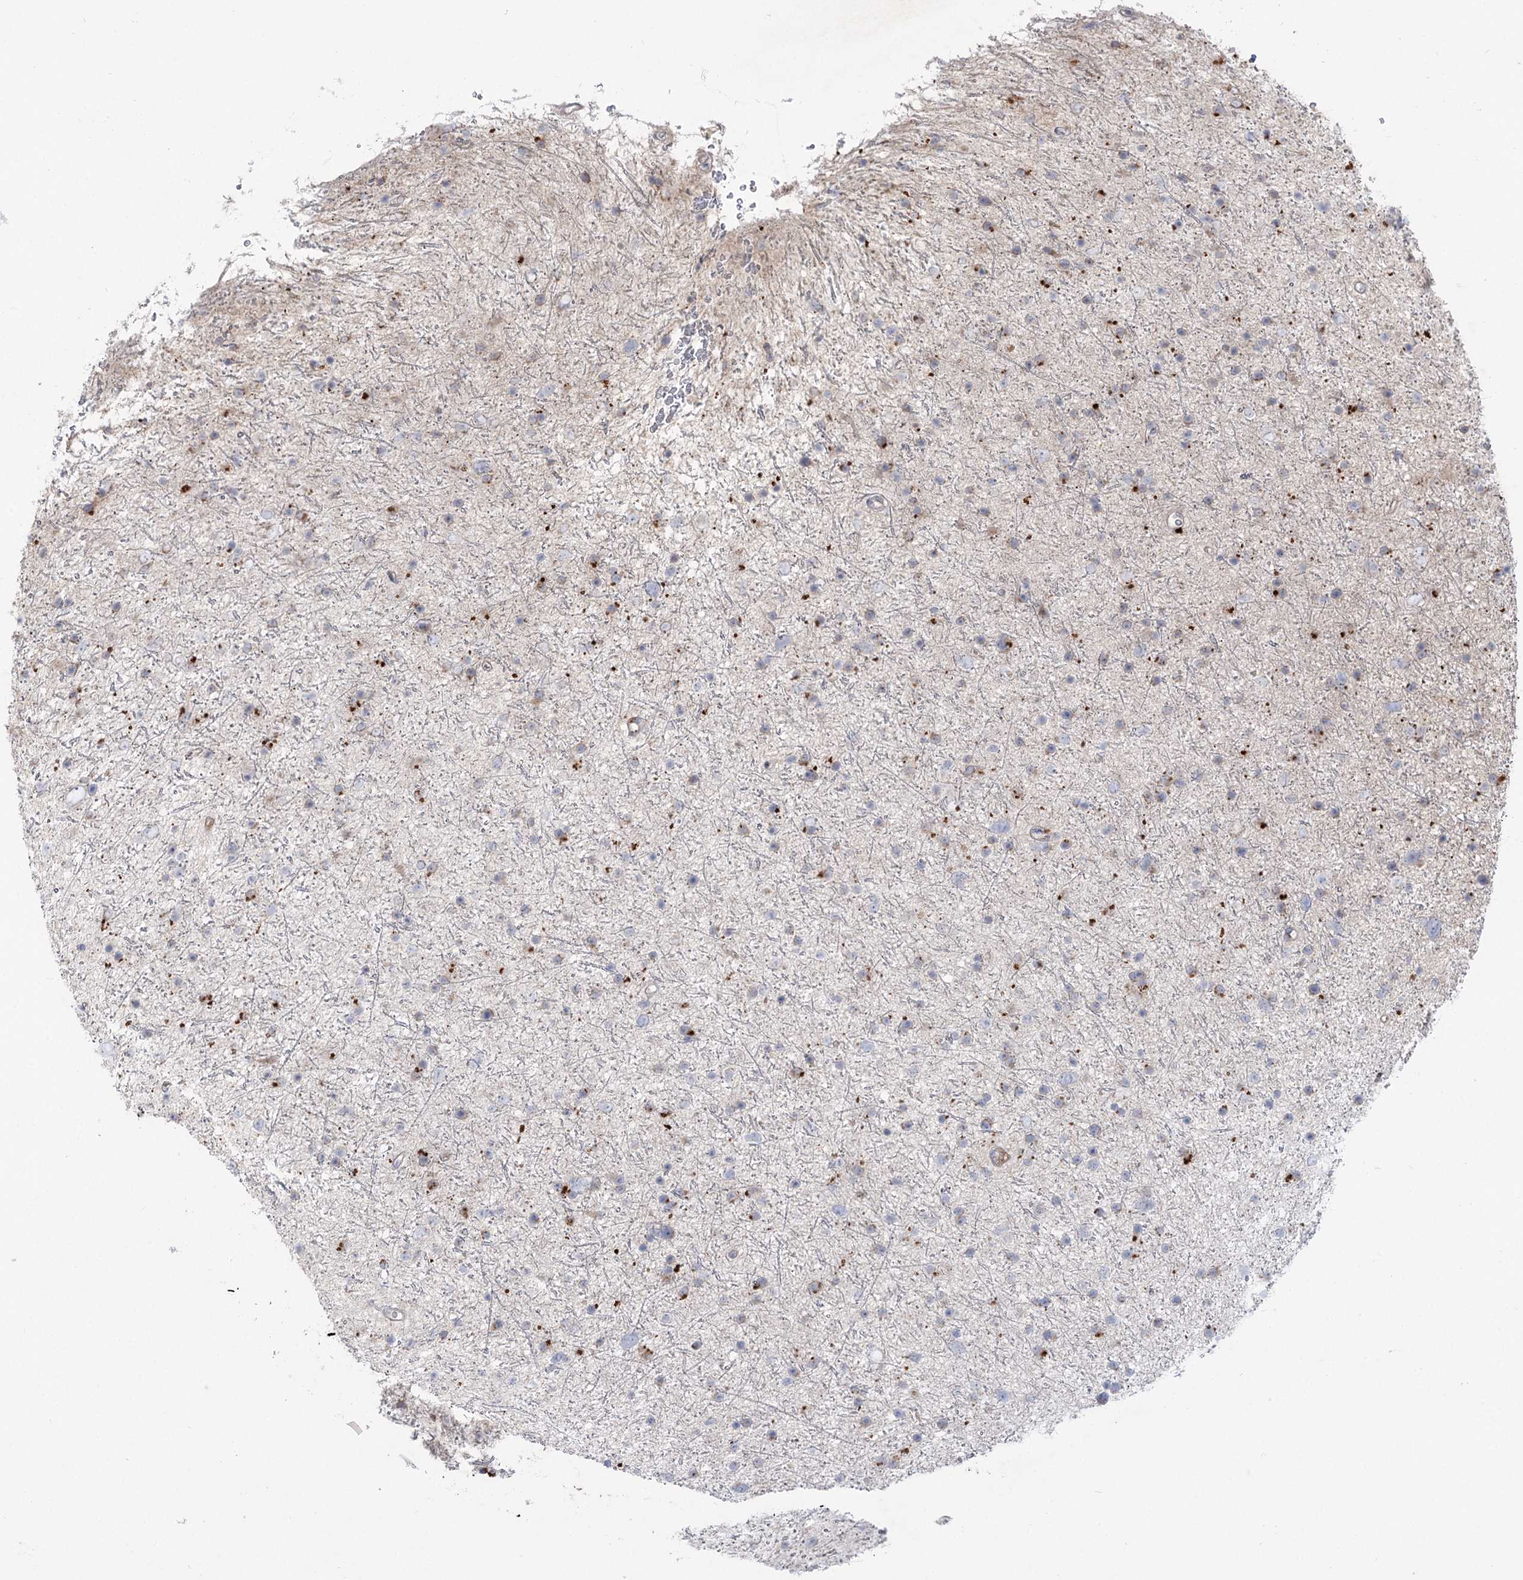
{"staining": {"intensity": "negative", "quantity": "none", "location": "none"}, "tissue": "glioma", "cell_type": "Tumor cells", "image_type": "cancer", "snomed": [{"axis": "morphology", "description": "Glioma, malignant, Low grade"}, {"axis": "topography", "description": "Cerebral cortex"}], "caption": "Human glioma stained for a protein using IHC shows no positivity in tumor cells.", "gene": "GBF1", "patient": {"sex": "female", "age": 39}}